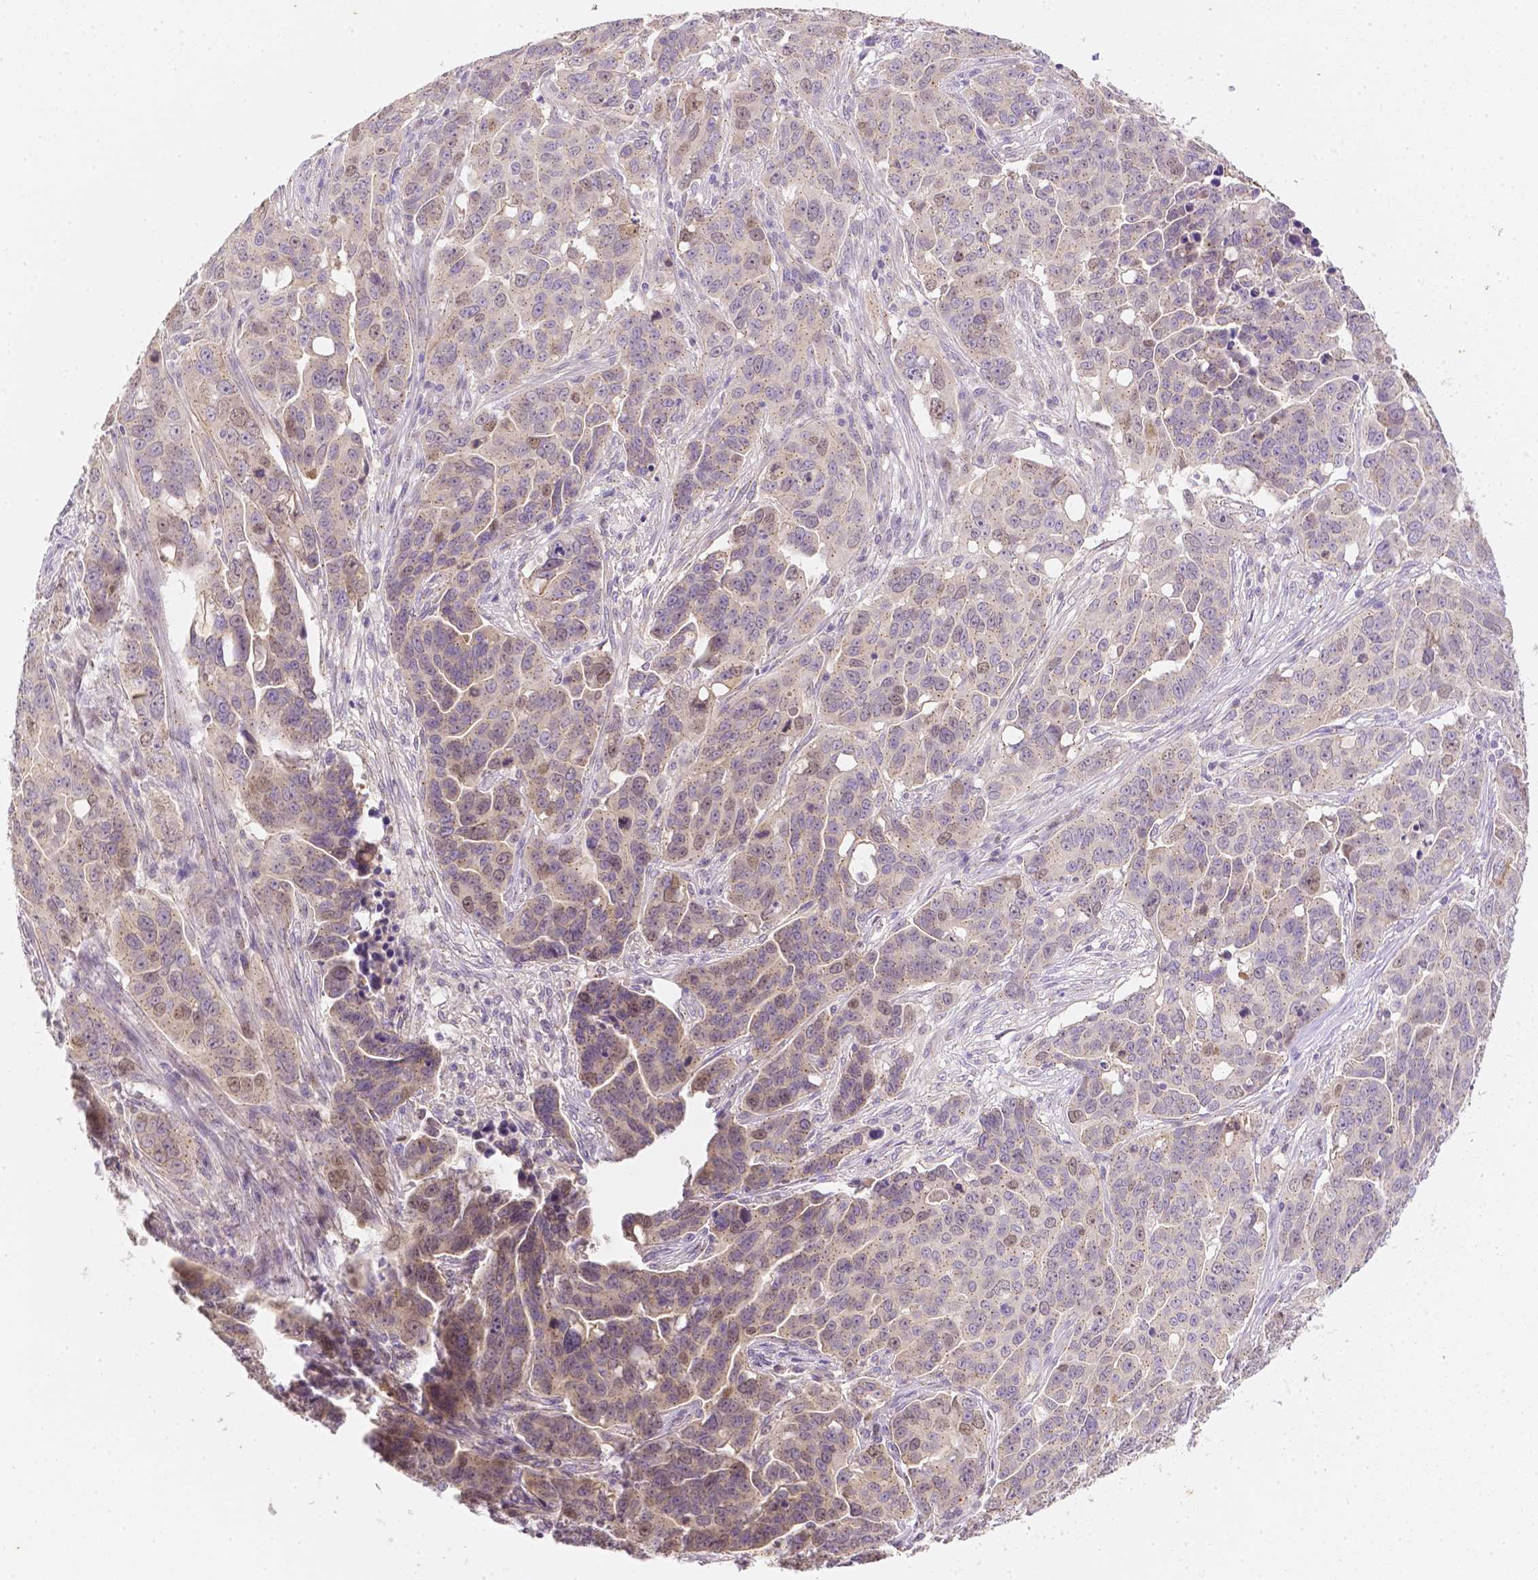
{"staining": {"intensity": "weak", "quantity": "<25%", "location": "nuclear"}, "tissue": "ovarian cancer", "cell_type": "Tumor cells", "image_type": "cancer", "snomed": [{"axis": "morphology", "description": "Carcinoma, endometroid"}, {"axis": "topography", "description": "Ovary"}], "caption": "High magnification brightfield microscopy of ovarian endometroid carcinoma stained with DAB (brown) and counterstained with hematoxylin (blue): tumor cells show no significant expression.", "gene": "C10orf67", "patient": {"sex": "female", "age": 78}}